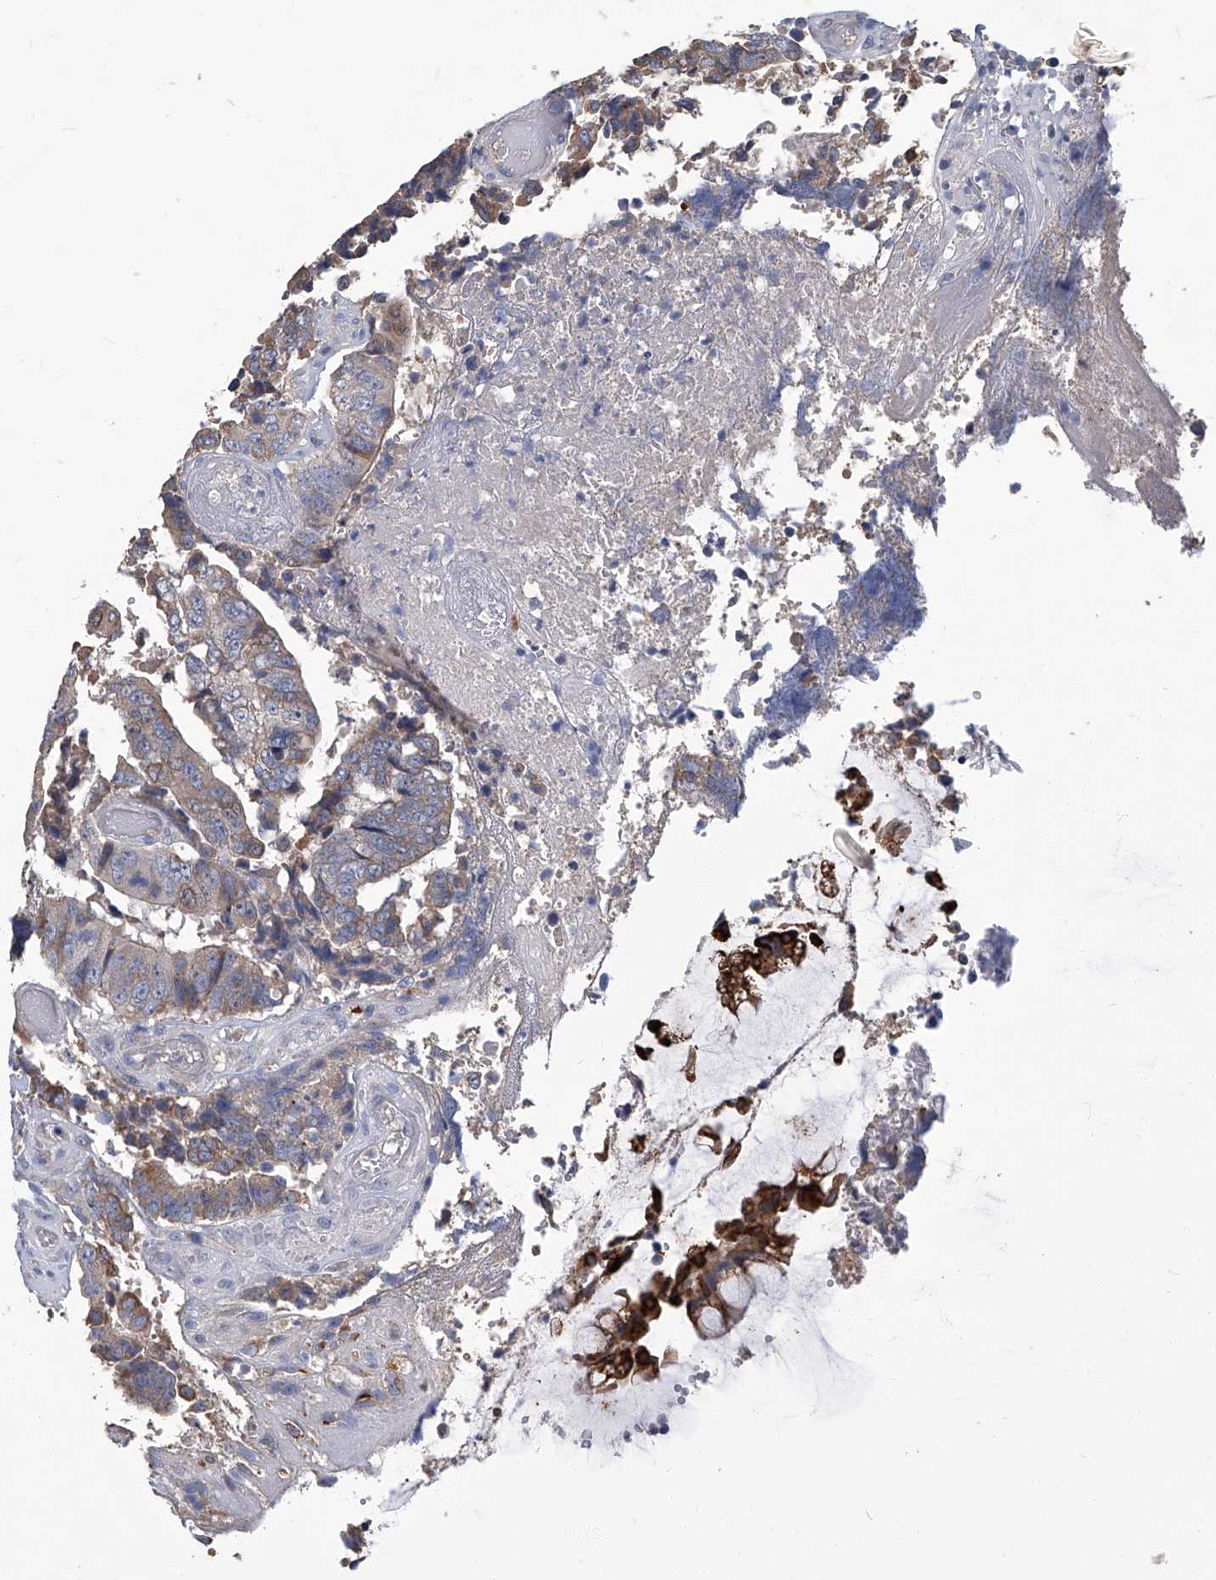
{"staining": {"intensity": "moderate", "quantity": "25%-75%", "location": "cytoplasmic/membranous"}, "tissue": "colorectal cancer", "cell_type": "Tumor cells", "image_type": "cancer", "snomed": [{"axis": "morphology", "description": "Adenocarcinoma, NOS"}, {"axis": "topography", "description": "Rectum"}], "caption": "This micrograph reveals IHC staining of adenocarcinoma (colorectal), with medium moderate cytoplasmic/membranous expression in approximately 25%-75% of tumor cells.", "gene": "TGFBR1", "patient": {"sex": "male", "age": 72}}